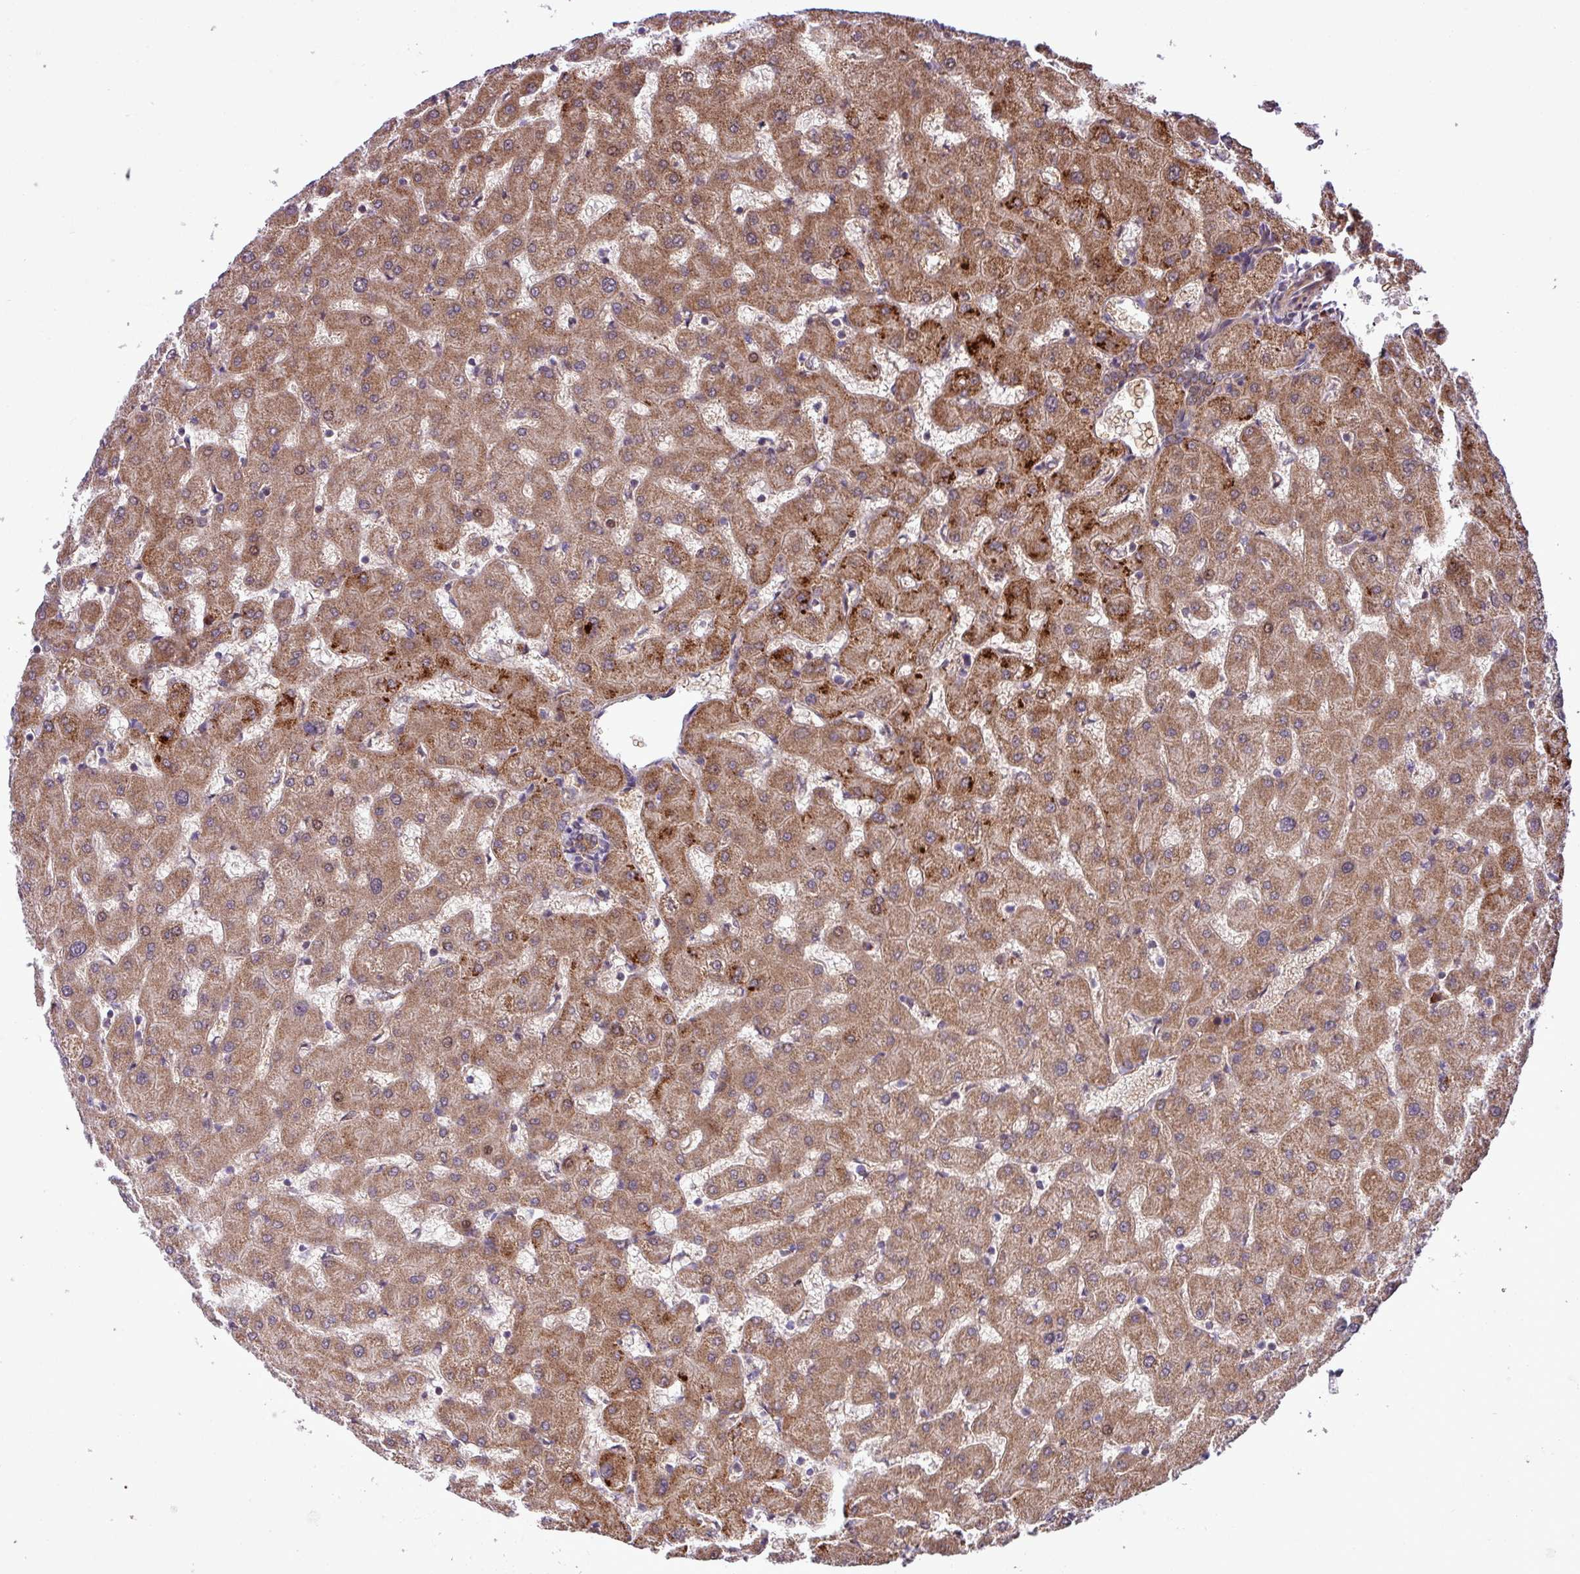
{"staining": {"intensity": "moderate", "quantity": ">75%", "location": "cytoplasmic/membranous"}, "tissue": "liver", "cell_type": "Cholangiocytes", "image_type": "normal", "snomed": [{"axis": "morphology", "description": "Normal tissue, NOS"}, {"axis": "topography", "description": "Liver"}], "caption": "Benign liver displays moderate cytoplasmic/membranous expression in about >75% of cholangiocytes, visualized by immunohistochemistry.", "gene": "B3GNT9", "patient": {"sex": "female", "age": 63}}